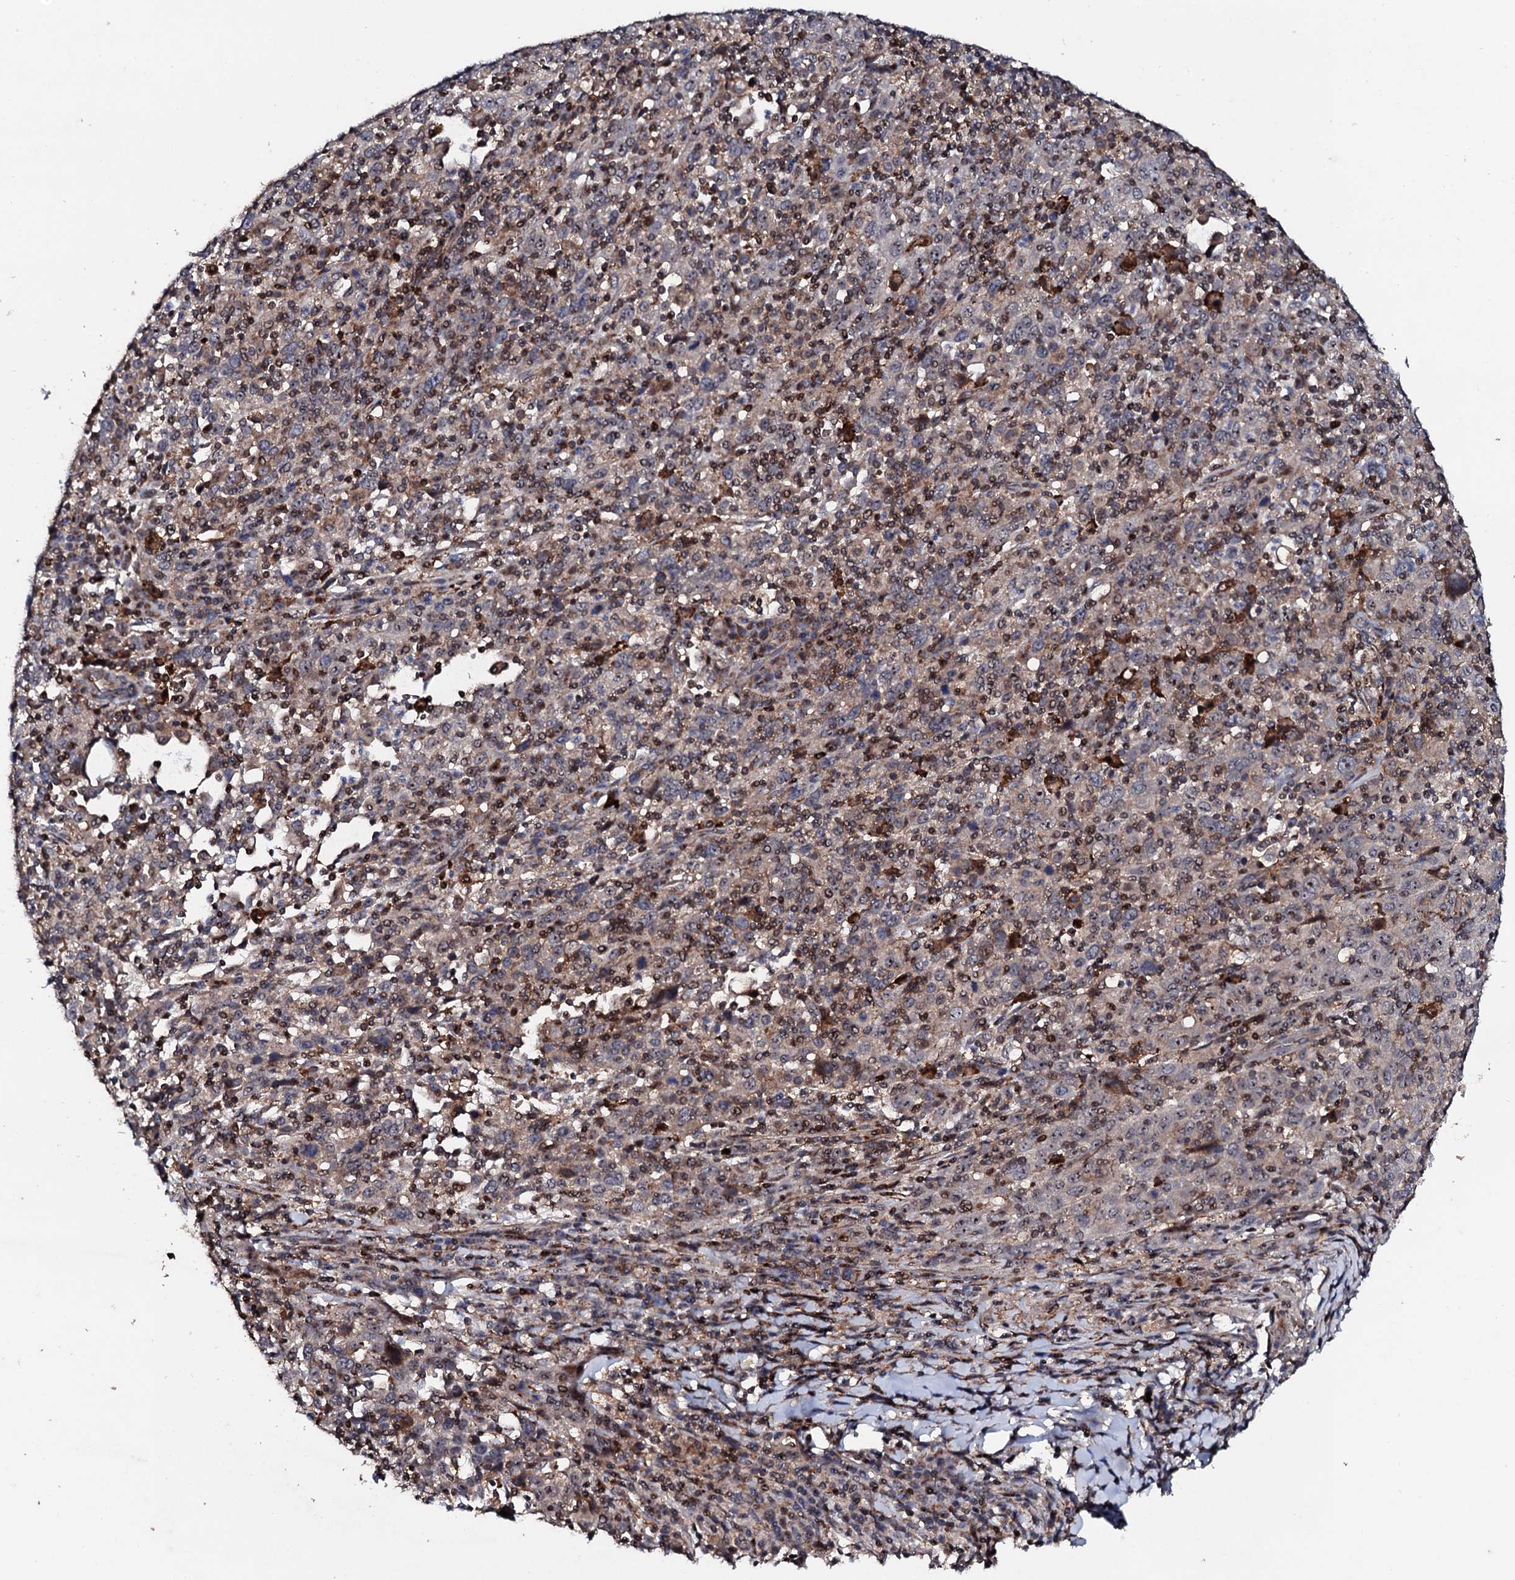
{"staining": {"intensity": "weak", "quantity": "<25%", "location": "cytoplasmic/membranous"}, "tissue": "cervical cancer", "cell_type": "Tumor cells", "image_type": "cancer", "snomed": [{"axis": "morphology", "description": "Squamous cell carcinoma, NOS"}, {"axis": "topography", "description": "Cervix"}], "caption": "The photomicrograph exhibits no significant expression in tumor cells of cervical cancer (squamous cell carcinoma).", "gene": "GTPBP4", "patient": {"sex": "female", "age": 46}}